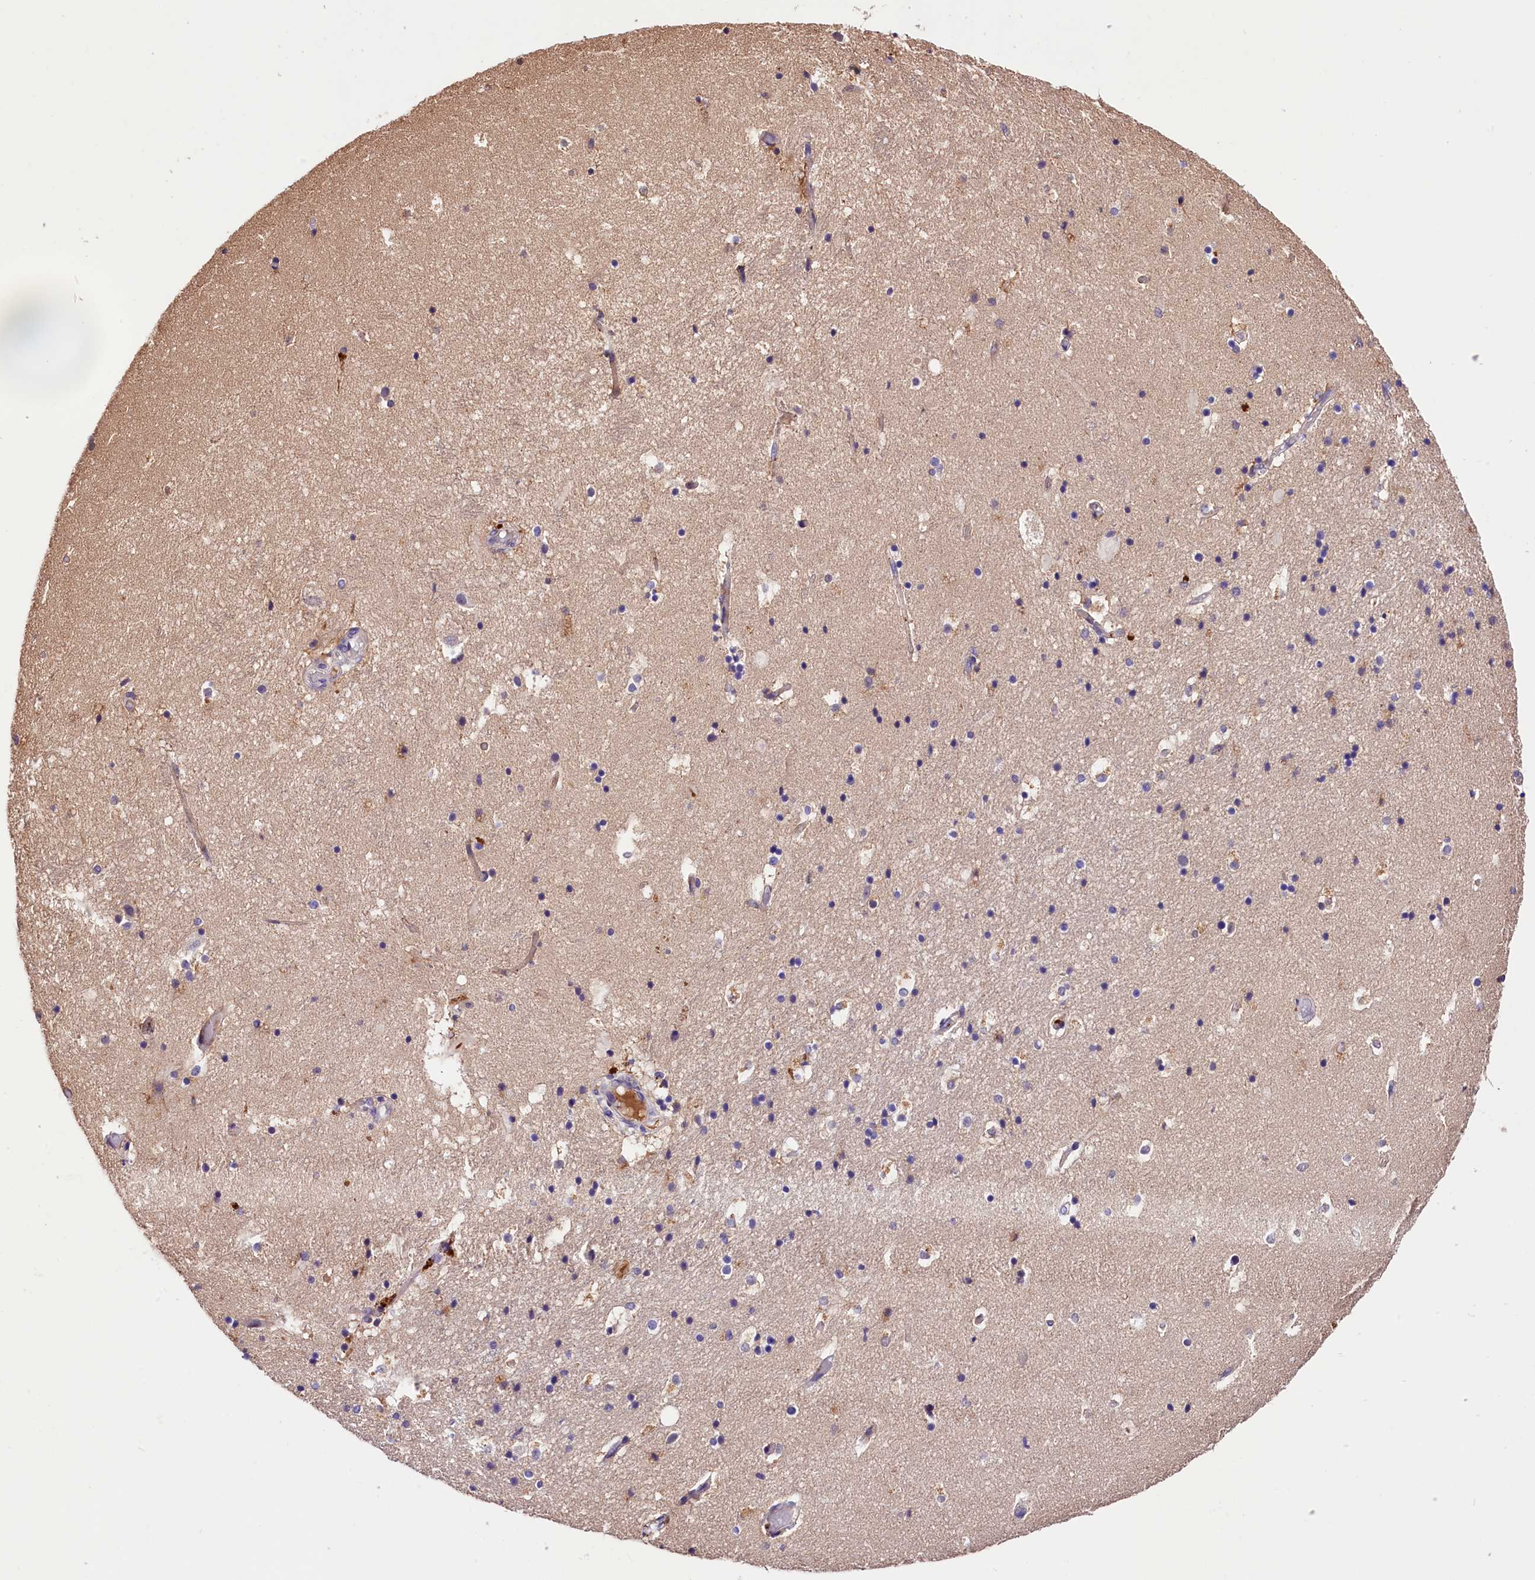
{"staining": {"intensity": "moderate", "quantity": "<25%", "location": "cytoplasmic/membranous"}, "tissue": "hippocampus", "cell_type": "Glial cells", "image_type": "normal", "snomed": [{"axis": "morphology", "description": "Normal tissue, NOS"}, {"axis": "topography", "description": "Hippocampus"}], "caption": "High-magnification brightfield microscopy of unremarkable hippocampus stained with DAB (3,3'-diaminobenzidine) (brown) and counterstained with hematoxylin (blue). glial cells exhibit moderate cytoplasmic/membranous expression is appreciated in approximately<25% of cells. The protein of interest is shown in brown color, while the nuclei are stained blue.", "gene": "ARMC6", "patient": {"sex": "female", "age": 52}}